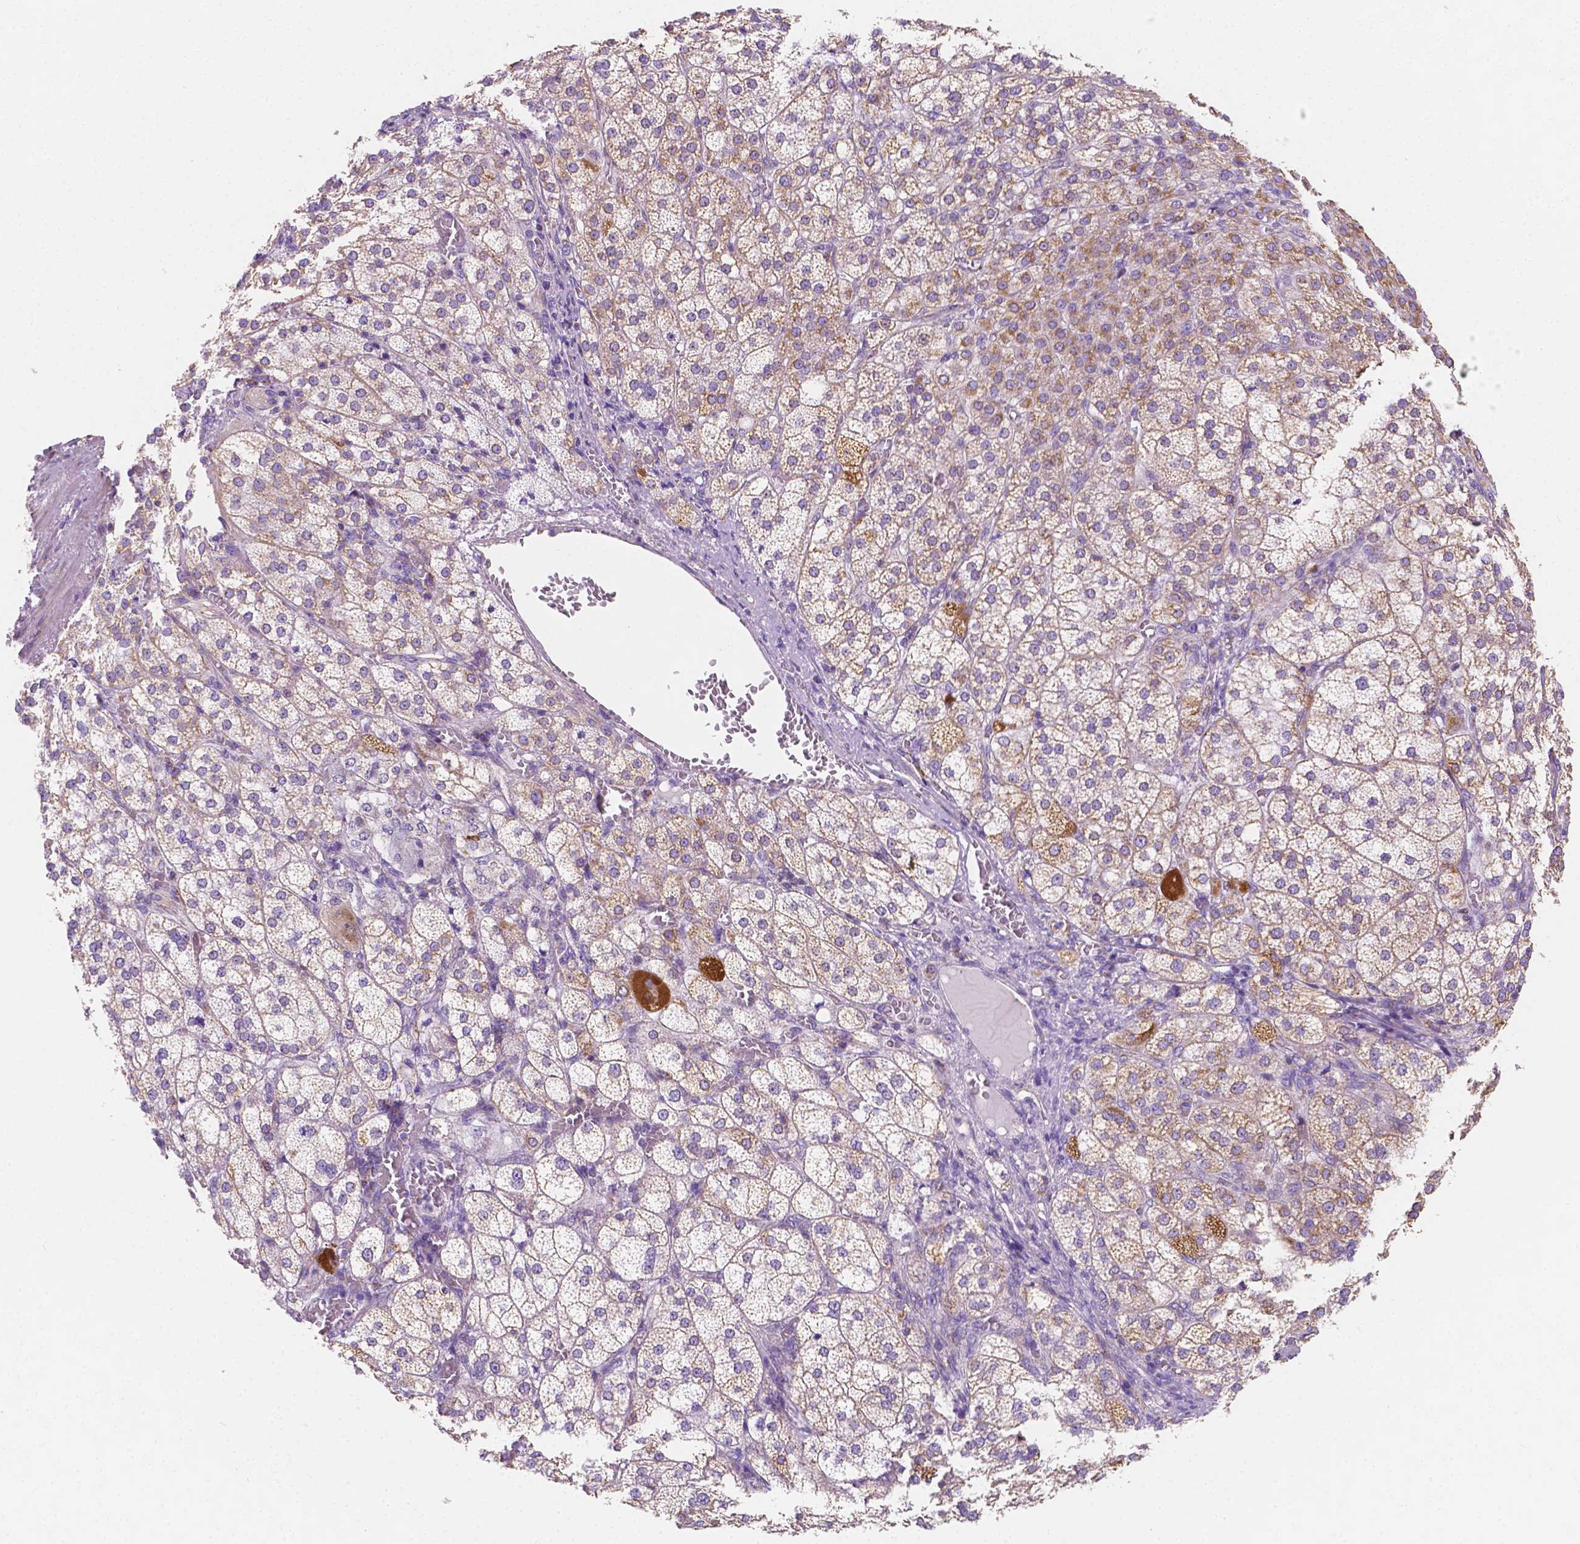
{"staining": {"intensity": "moderate", "quantity": "25%-75%", "location": "cytoplasmic/membranous"}, "tissue": "adrenal gland", "cell_type": "Glandular cells", "image_type": "normal", "snomed": [{"axis": "morphology", "description": "Normal tissue, NOS"}, {"axis": "topography", "description": "Adrenal gland"}], "caption": "IHC of unremarkable human adrenal gland displays medium levels of moderate cytoplasmic/membranous expression in about 25%-75% of glandular cells.", "gene": "SGTB", "patient": {"sex": "female", "age": 60}}